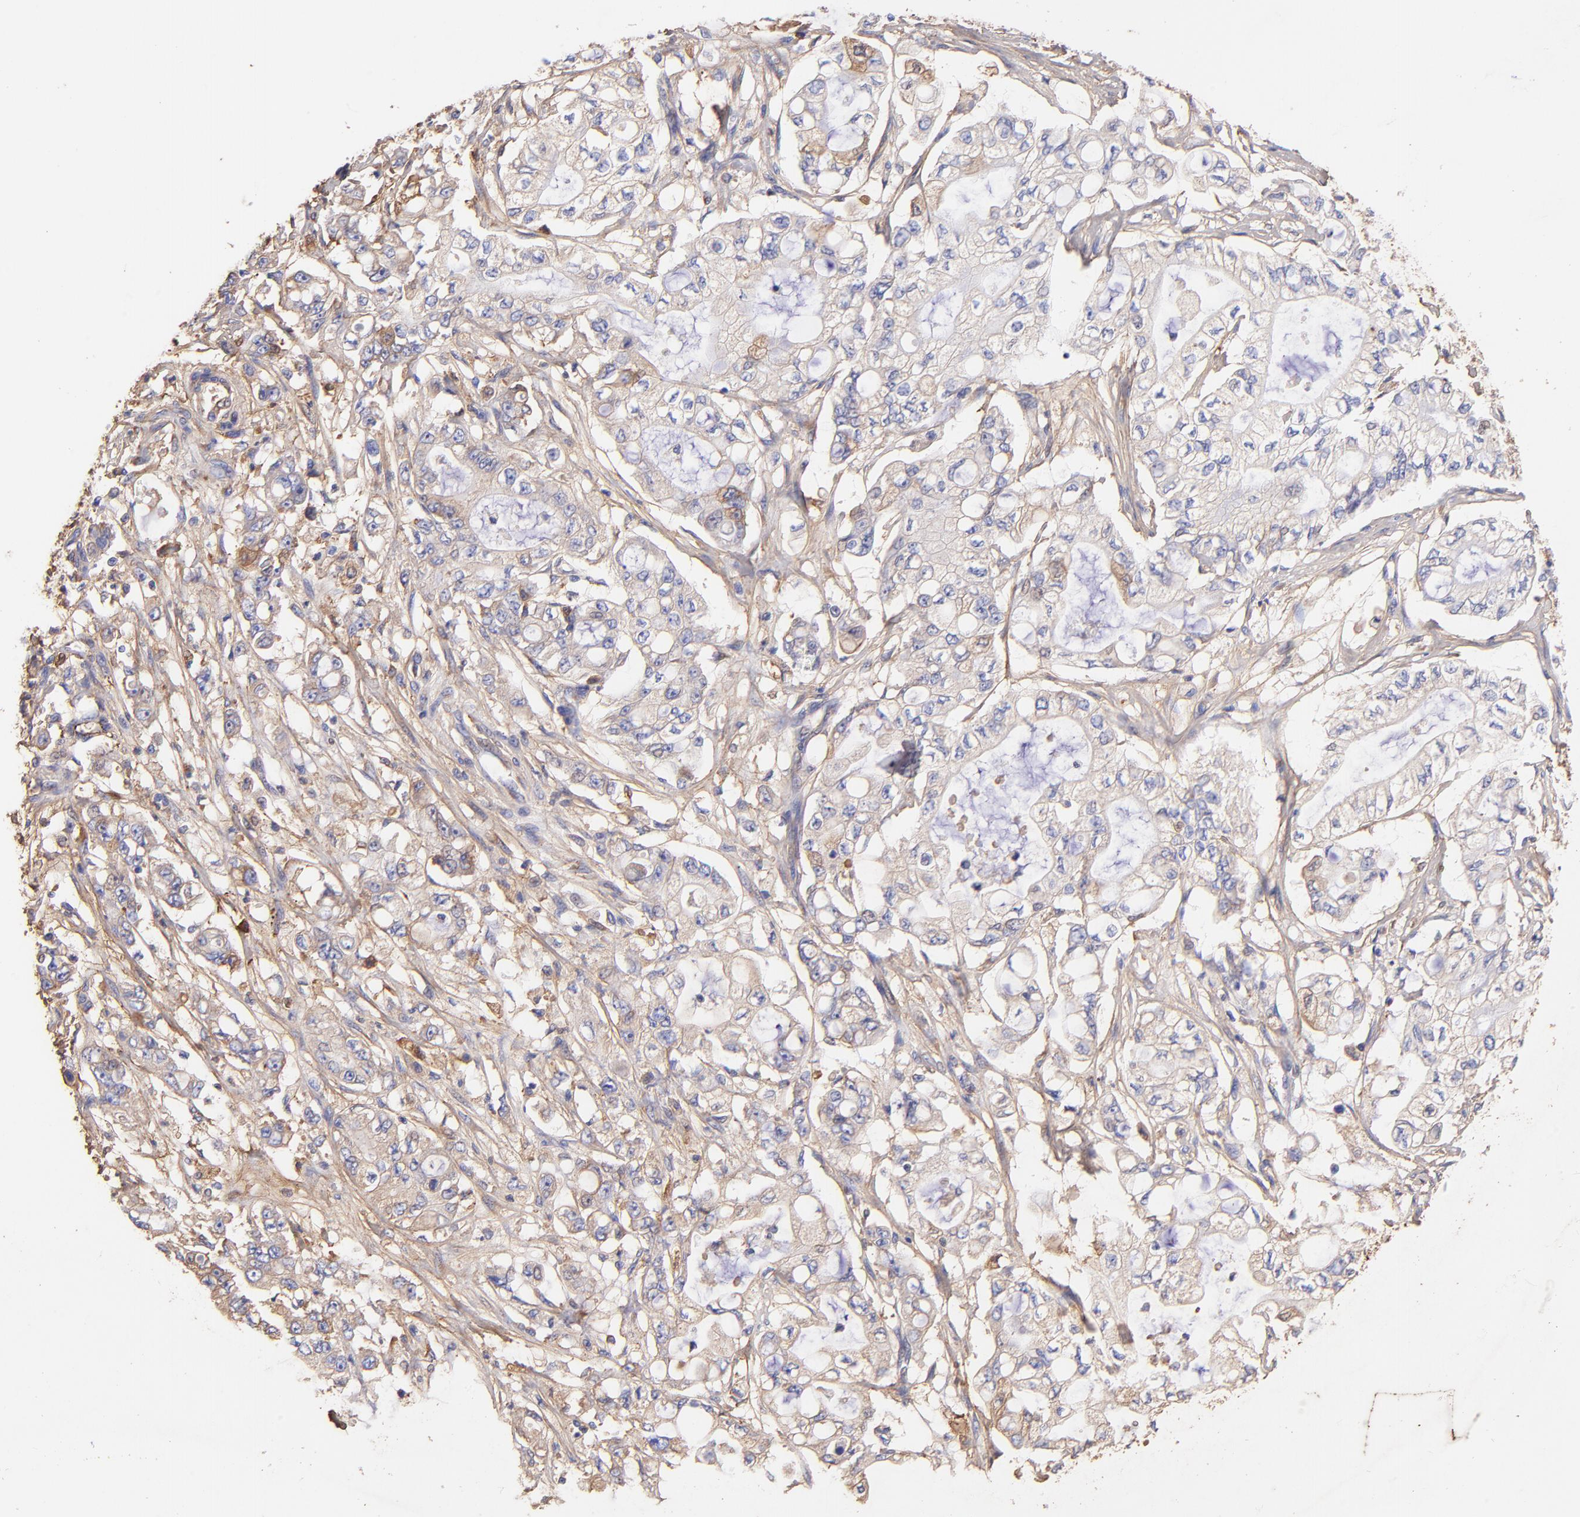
{"staining": {"intensity": "weak", "quantity": "25%-75%", "location": "cytoplasmic/membranous"}, "tissue": "pancreatic cancer", "cell_type": "Tumor cells", "image_type": "cancer", "snomed": [{"axis": "morphology", "description": "Adenocarcinoma, NOS"}, {"axis": "topography", "description": "Pancreas"}], "caption": "Immunohistochemistry (IHC) of human pancreatic adenocarcinoma displays low levels of weak cytoplasmic/membranous positivity in about 25%-75% of tumor cells. The staining is performed using DAB brown chromogen to label protein expression. The nuclei are counter-stained blue using hematoxylin.", "gene": "BGN", "patient": {"sex": "male", "age": 79}}